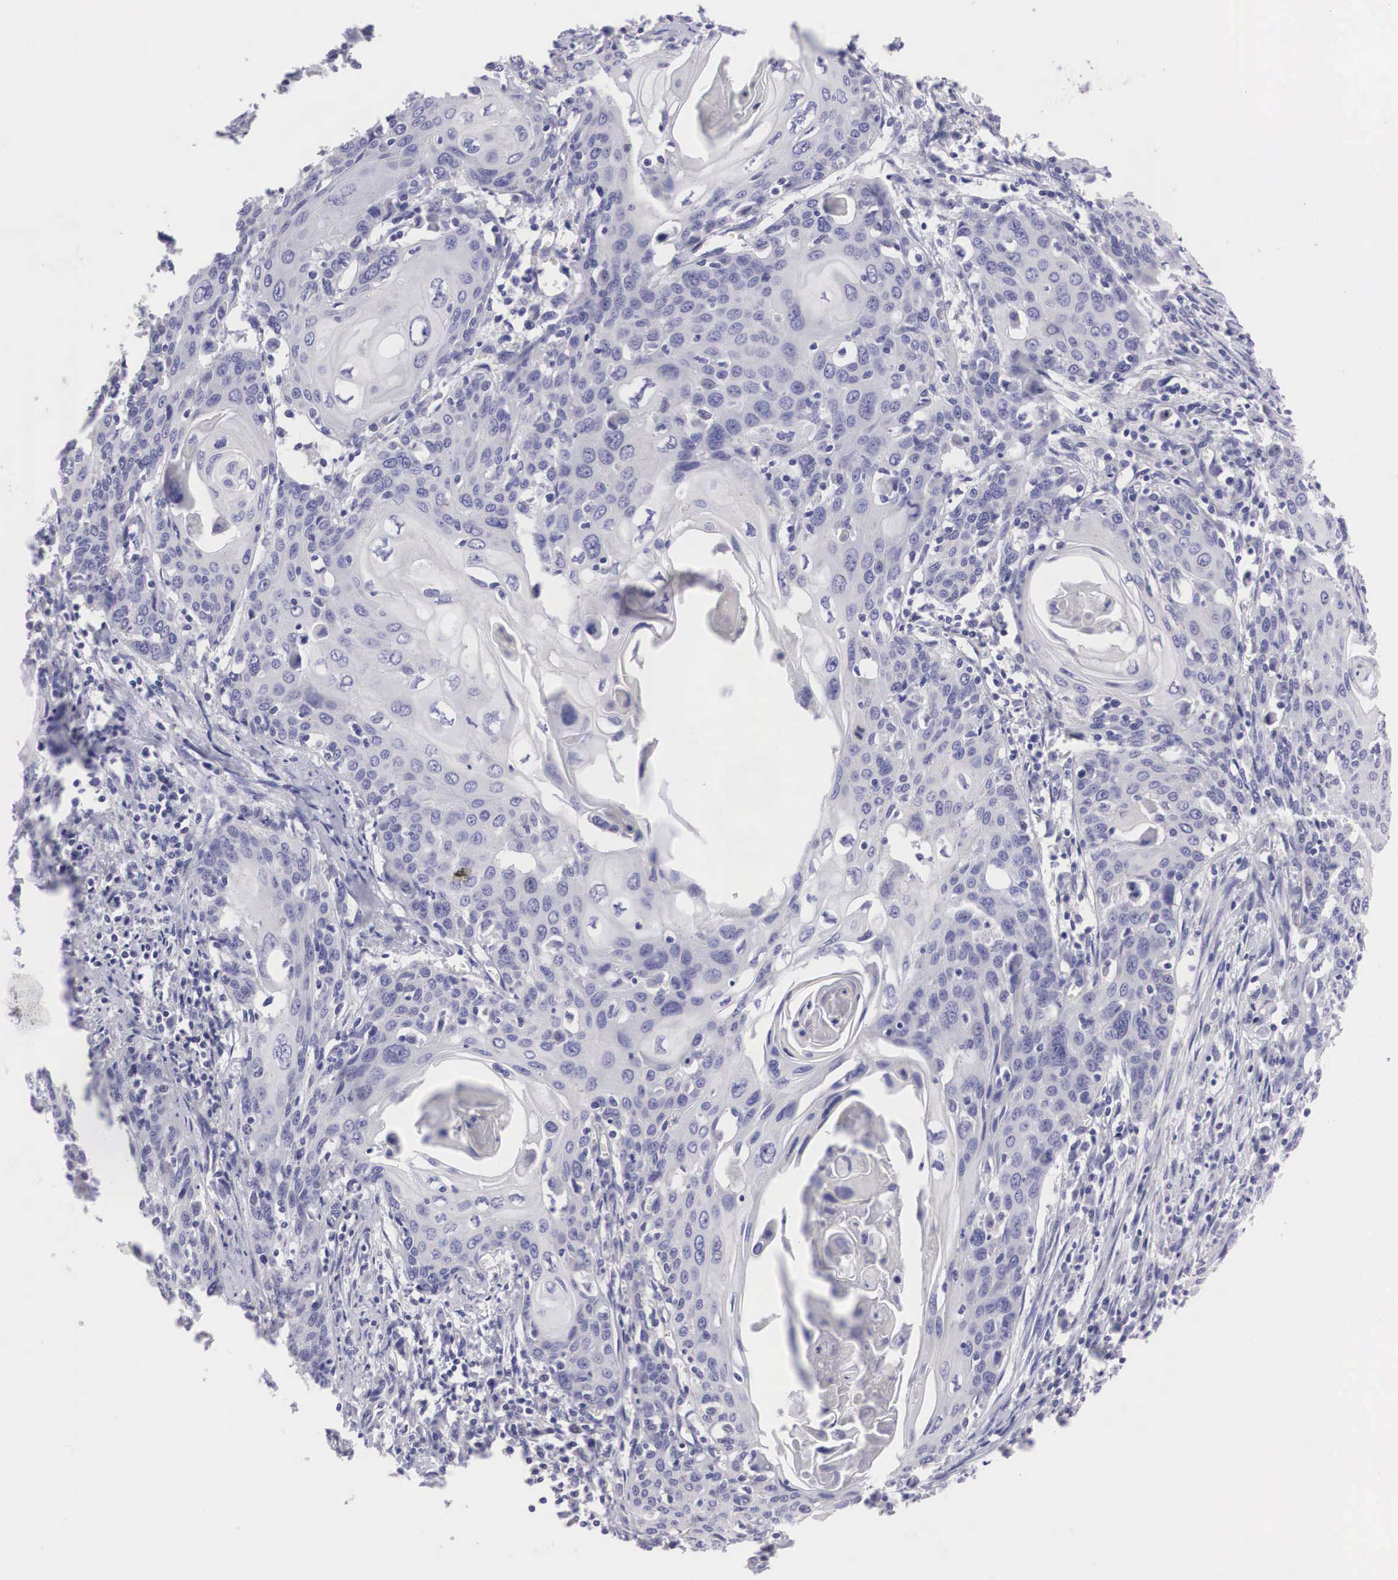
{"staining": {"intensity": "negative", "quantity": "none", "location": "none"}, "tissue": "cervical cancer", "cell_type": "Tumor cells", "image_type": "cancer", "snomed": [{"axis": "morphology", "description": "Squamous cell carcinoma, NOS"}, {"axis": "topography", "description": "Cervix"}], "caption": "IHC micrograph of cervical cancer (squamous cell carcinoma) stained for a protein (brown), which reveals no staining in tumor cells.", "gene": "CLU", "patient": {"sex": "female", "age": 54}}